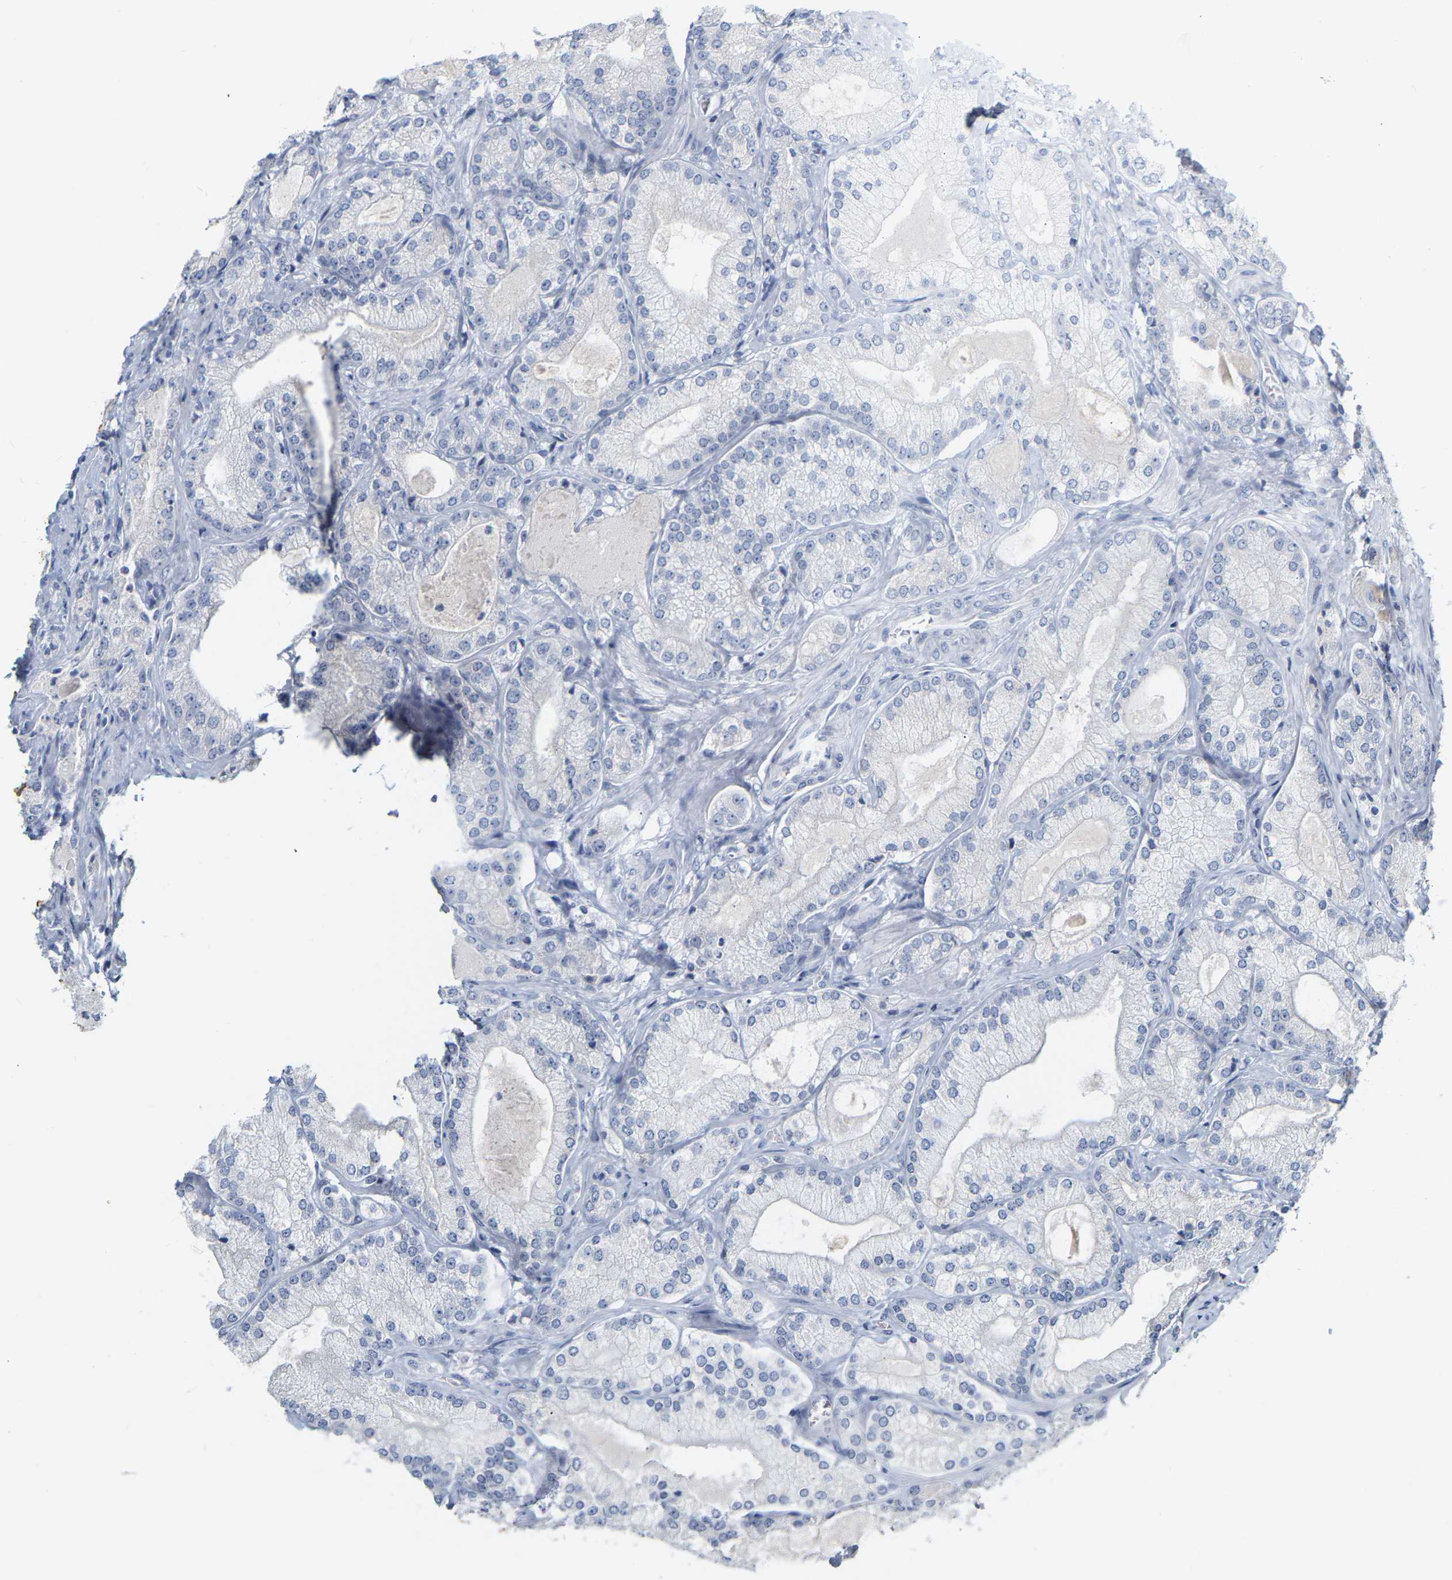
{"staining": {"intensity": "negative", "quantity": "none", "location": "none"}, "tissue": "prostate cancer", "cell_type": "Tumor cells", "image_type": "cancer", "snomed": [{"axis": "morphology", "description": "Adenocarcinoma, Low grade"}, {"axis": "topography", "description": "Prostate"}], "caption": "Protein analysis of prostate cancer displays no significant staining in tumor cells.", "gene": "KRT76", "patient": {"sex": "male", "age": 65}}